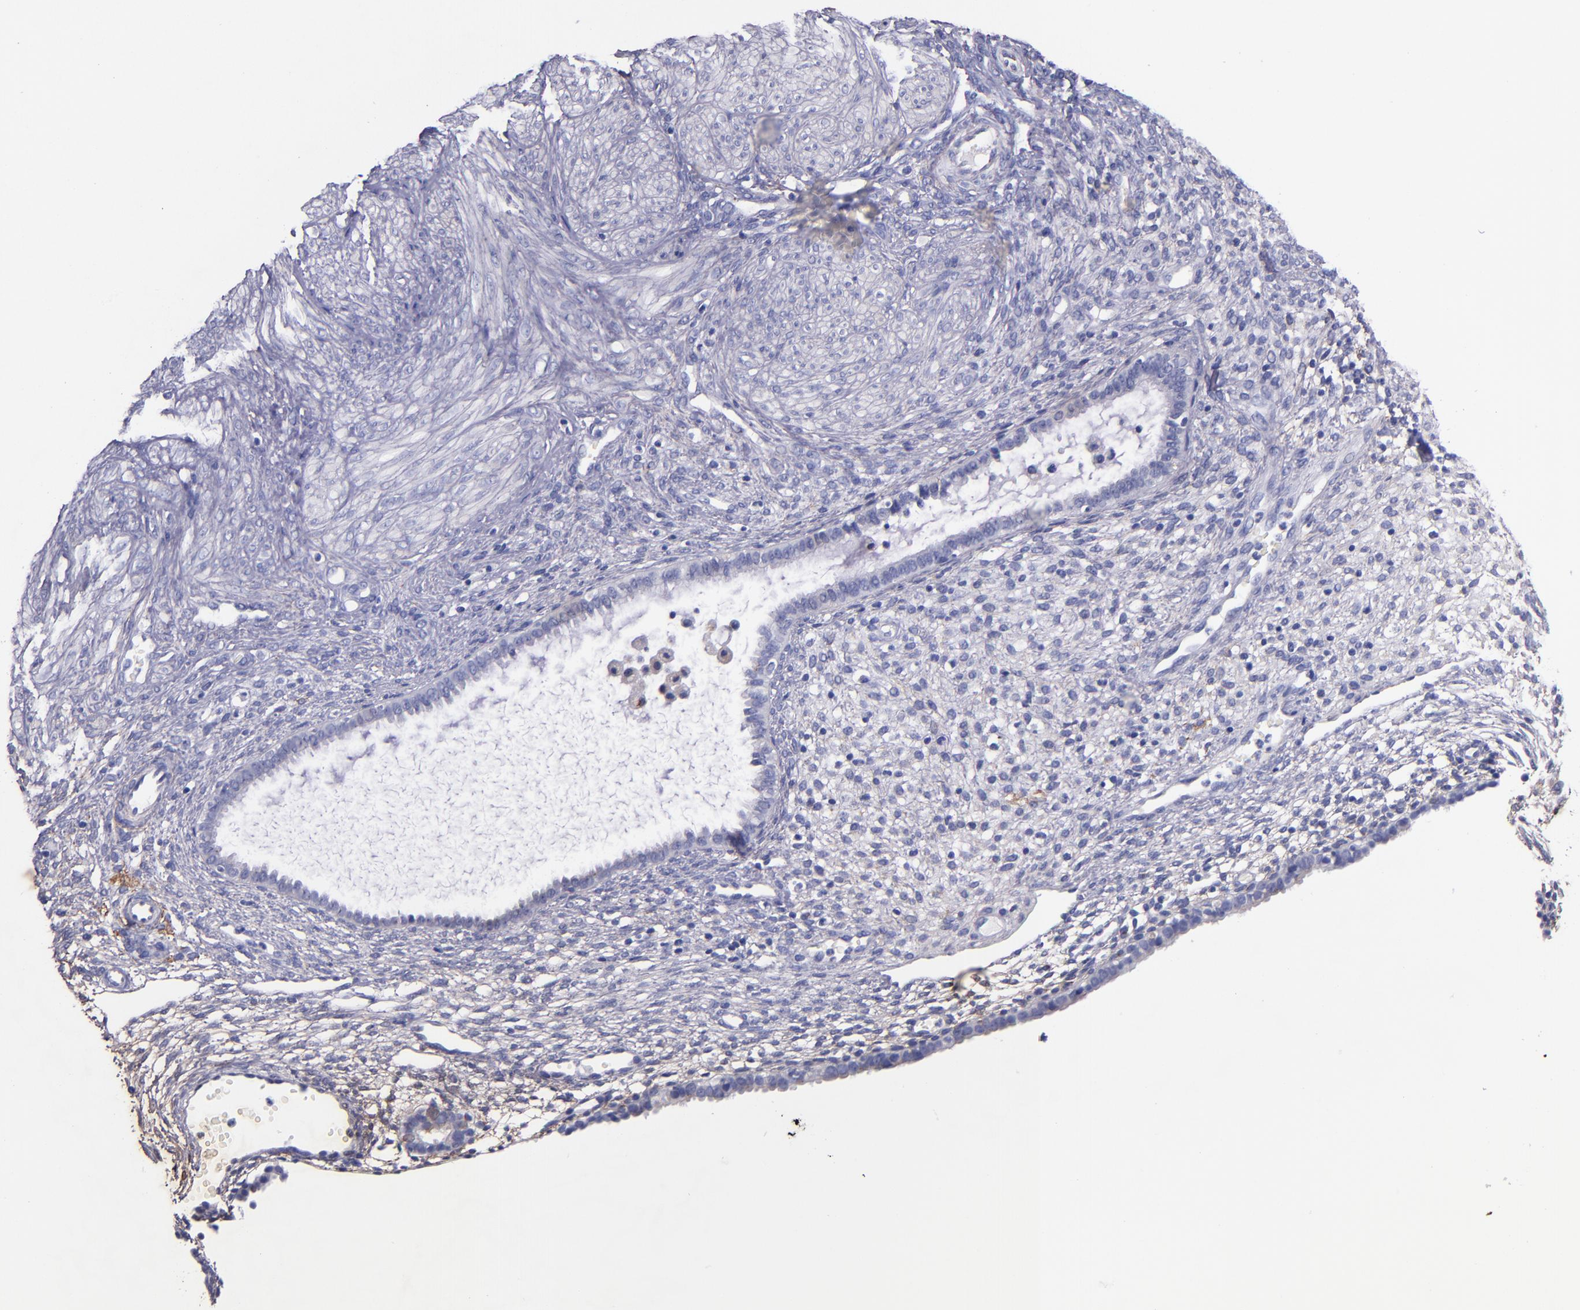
{"staining": {"intensity": "negative", "quantity": "none", "location": "none"}, "tissue": "endometrium", "cell_type": "Cells in endometrial stroma", "image_type": "normal", "snomed": [{"axis": "morphology", "description": "Normal tissue, NOS"}, {"axis": "topography", "description": "Endometrium"}], "caption": "The histopathology image demonstrates no staining of cells in endometrial stroma in unremarkable endometrium. (Brightfield microscopy of DAB (3,3'-diaminobenzidine) immunohistochemistry at high magnification).", "gene": "IVL", "patient": {"sex": "female", "age": 72}}